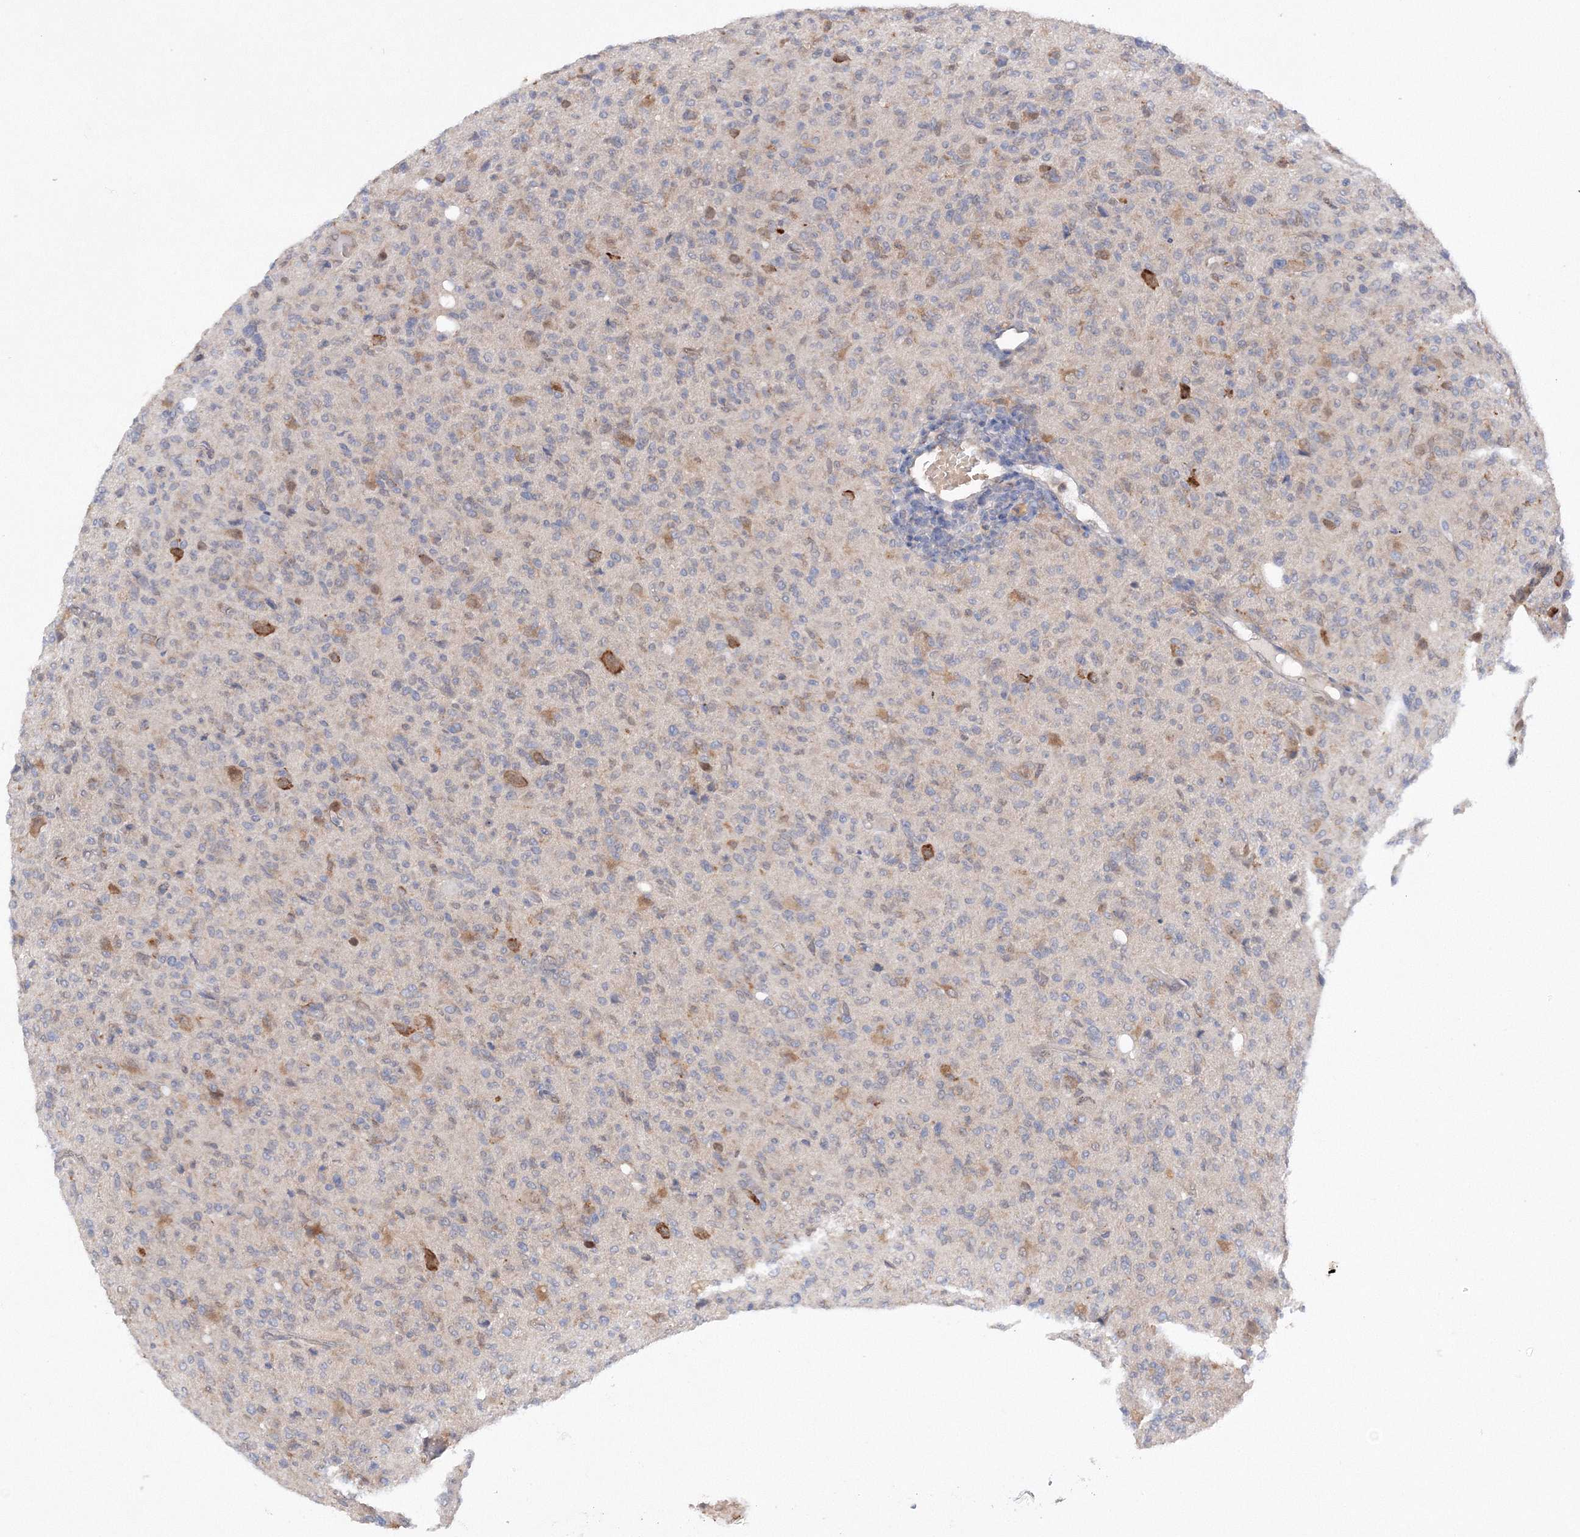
{"staining": {"intensity": "negative", "quantity": "none", "location": "none"}, "tissue": "glioma", "cell_type": "Tumor cells", "image_type": "cancer", "snomed": [{"axis": "morphology", "description": "Glioma, malignant, High grade"}, {"axis": "topography", "description": "Brain"}], "caption": "High-grade glioma (malignant) stained for a protein using IHC displays no staining tumor cells.", "gene": "DIS3L2", "patient": {"sex": "female", "age": 57}}